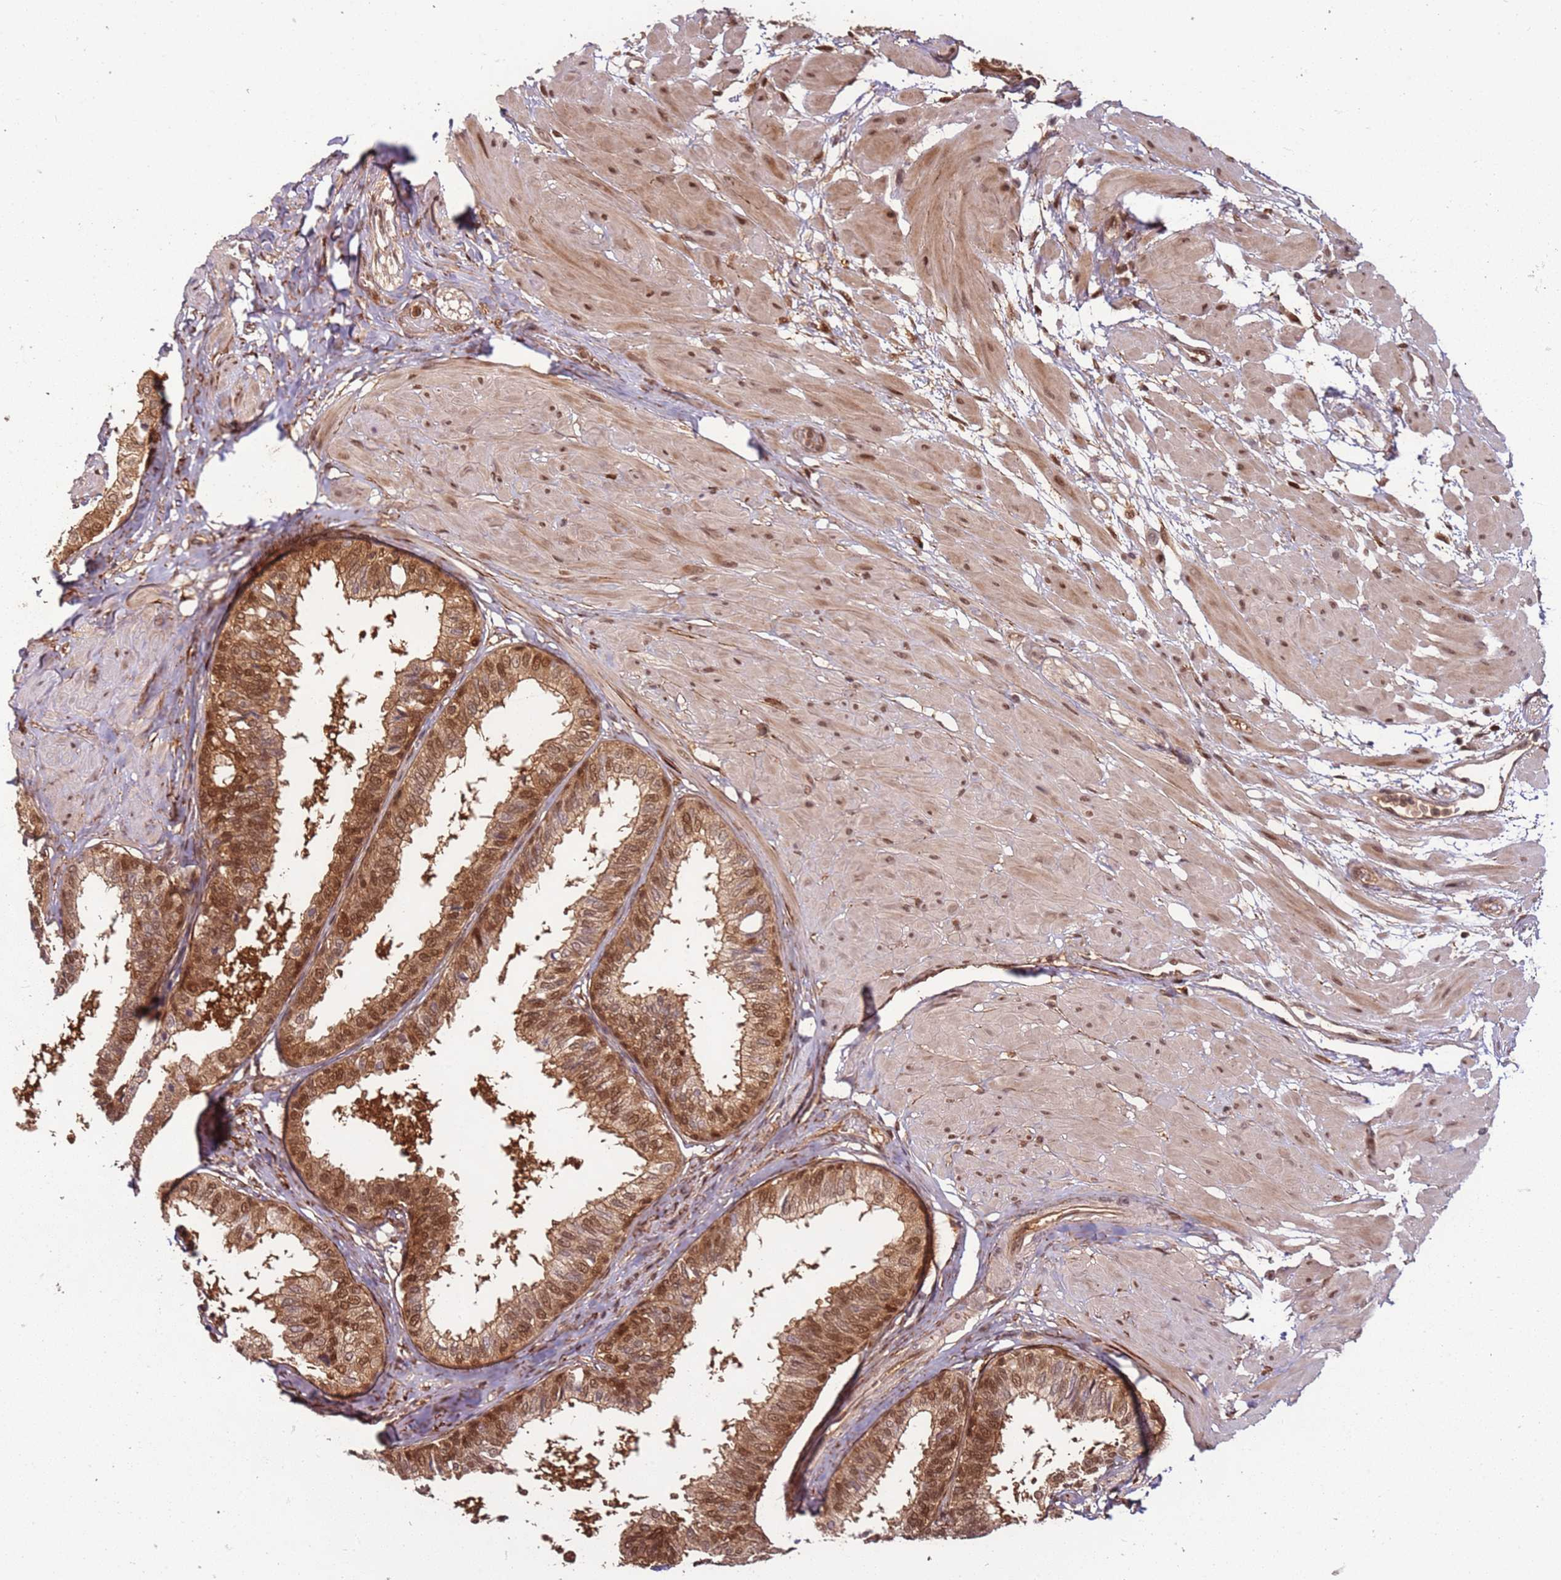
{"staining": {"intensity": "moderate", "quantity": ">75%", "location": "cytoplasmic/membranous,nuclear"}, "tissue": "prostate", "cell_type": "Glandular cells", "image_type": "normal", "snomed": [{"axis": "morphology", "description": "Normal tissue, NOS"}, {"axis": "topography", "description": "Prostate"}], "caption": "The photomicrograph demonstrates immunohistochemical staining of unremarkable prostate. There is moderate cytoplasmic/membranous,nuclear staining is identified in approximately >75% of glandular cells. The staining was performed using DAB to visualize the protein expression in brown, while the nuclei were stained in blue with hematoxylin (Magnification: 20x).", "gene": "PGLS", "patient": {"sex": "male", "age": 48}}